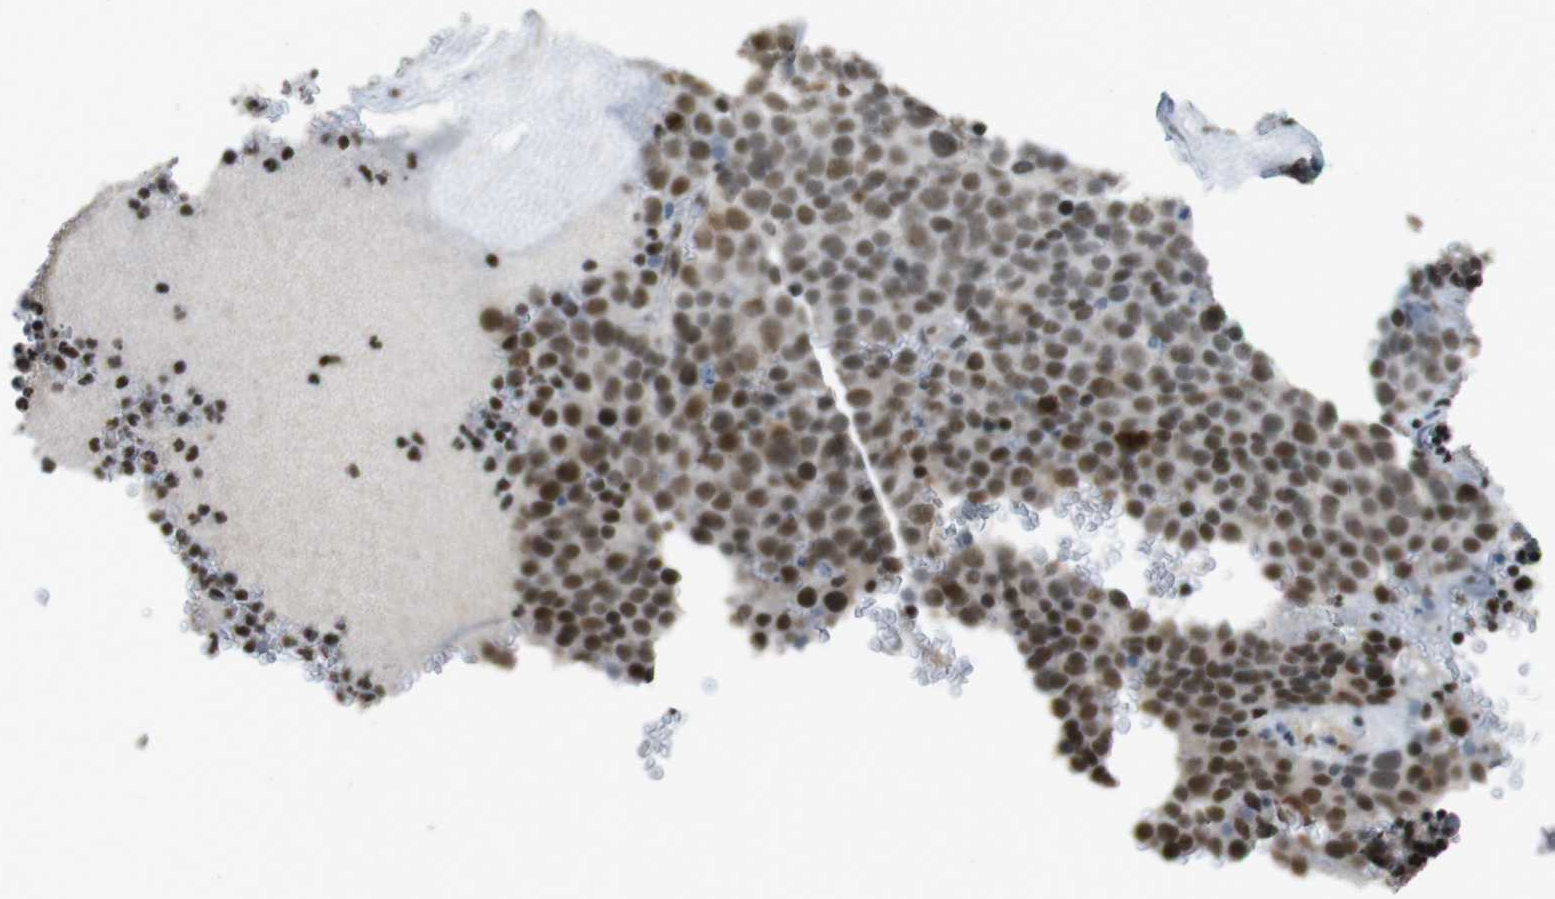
{"staining": {"intensity": "moderate", "quantity": ">75%", "location": "nuclear"}, "tissue": "testis cancer", "cell_type": "Tumor cells", "image_type": "cancer", "snomed": [{"axis": "morphology", "description": "Seminoma, NOS"}, {"axis": "topography", "description": "Testis"}], "caption": "Testis cancer was stained to show a protein in brown. There is medium levels of moderate nuclear expression in about >75% of tumor cells.", "gene": "CSNK2B", "patient": {"sex": "male", "age": 71}}